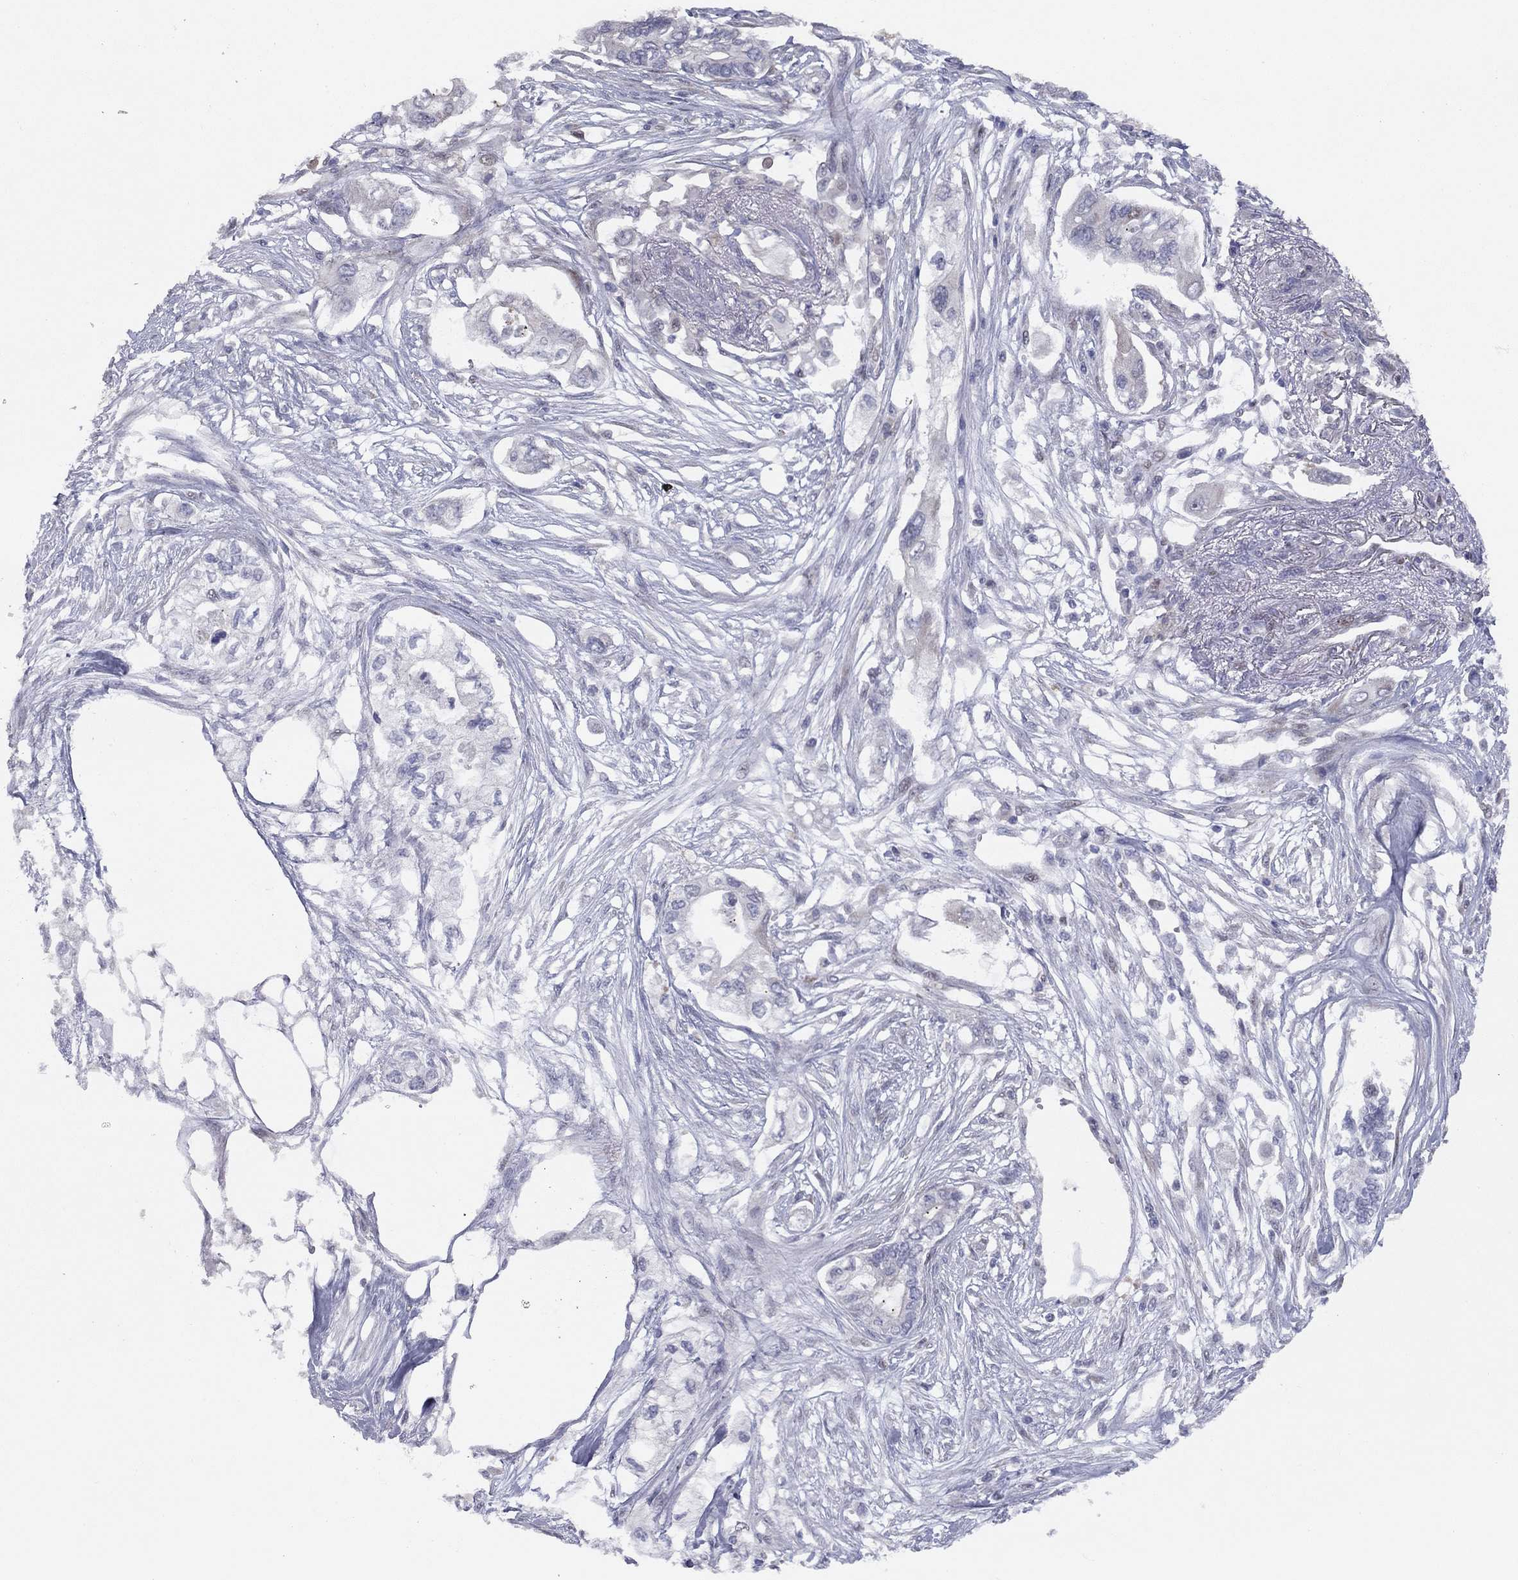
{"staining": {"intensity": "negative", "quantity": "none", "location": "none"}, "tissue": "pancreatic cancer", "cell_type": "Tumor cells", "image_type": "cancer", "snomed": [{"axis": "morphology", "description": "Adenocarcinoma, NOS"}, {"axis": "topography", "description": "Pancreas"}], "caption": "Tumor cells show no significant protein staining in pancreatic cancer (adenocarcinoma).", "gene": "DUSP7", "patient": {"sex": "female", "age": 63}}